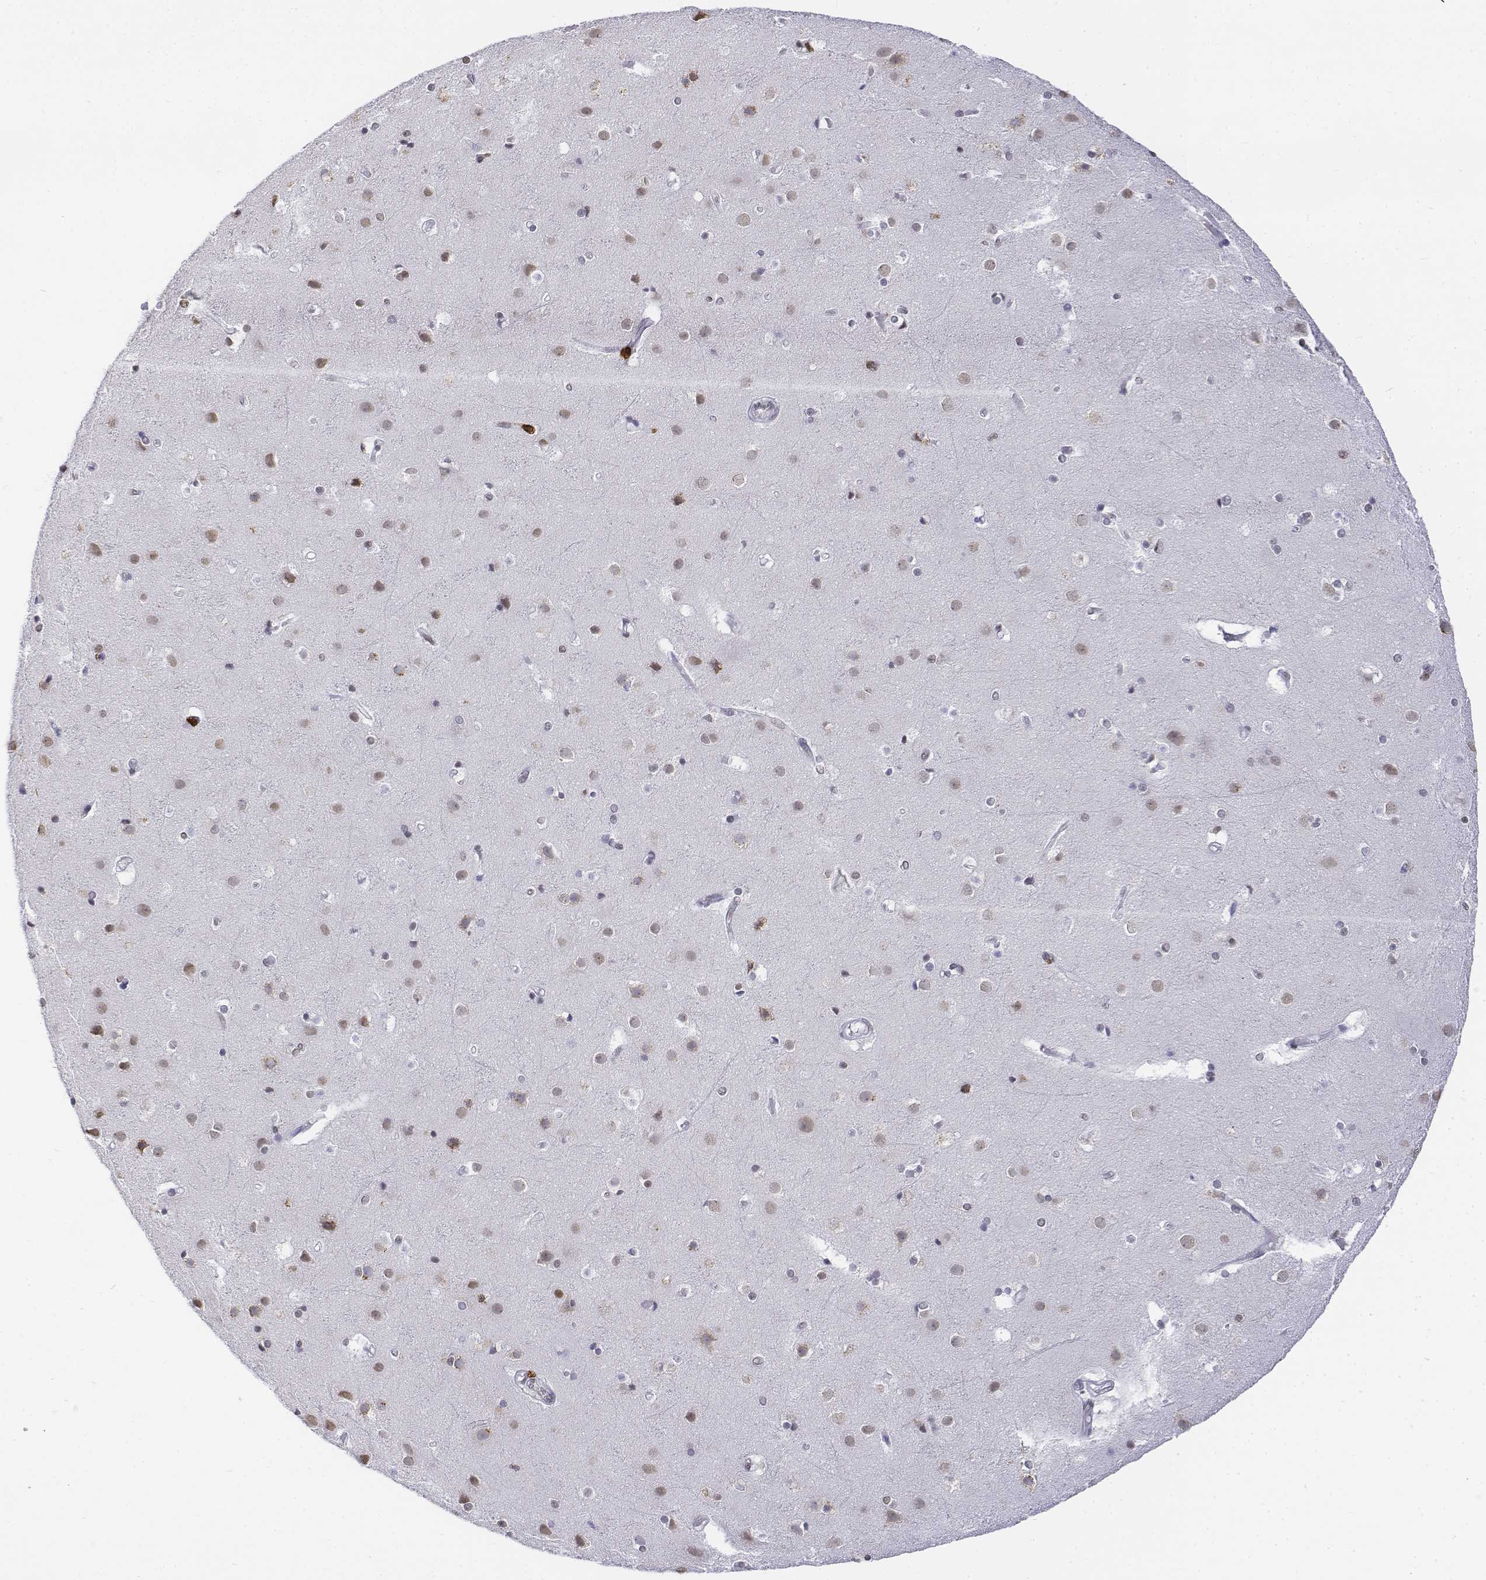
{"staining": {"intensity": "negative", "quantity": "none", "location": "none"}, "tissue": "cerebral cortex", "cell_type": "Endothelial cells", "image_type": "normal", "snomed": [{"axis": "morphology", "description": "Normal tissue, NOS"}, {"axis": "topography", "description": "Cerebral cortex"}], "caption": "A high-resolution micrograph shows immunohistochemistry (IHC) staining of unremarkable cerebral cortex, which displays no significant expression in endothelial cells.", "gene": "CD3E", "patient": {"sex": "female", "age": 52}}